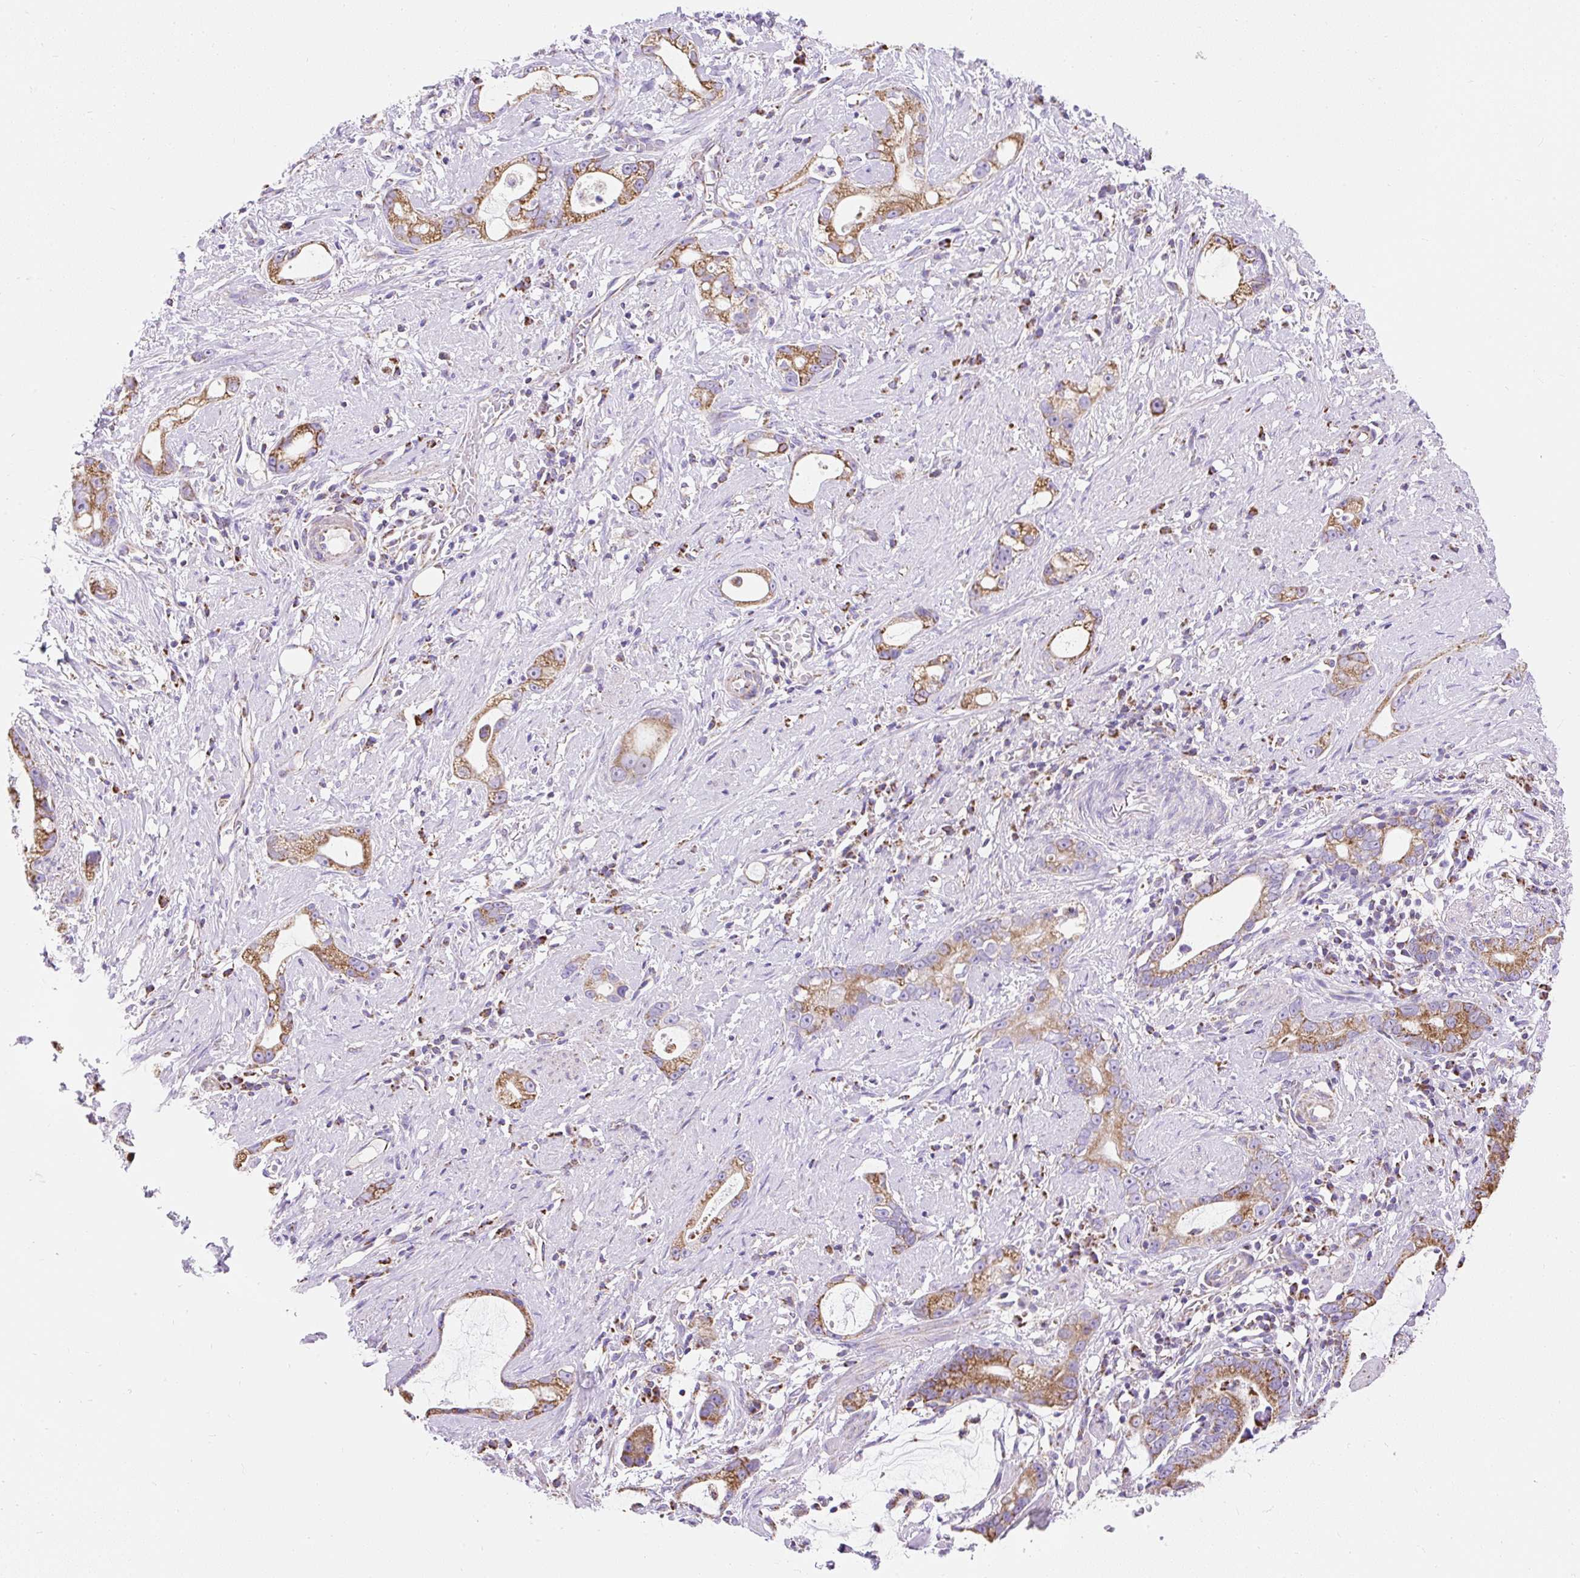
{"staining": {"intensity": "moderate", "quantity": ">75%", "location": "cytoplasmic/membranous"}, "tissue": "stomach cancer", "cell_type": "Tumor cells", "image_type": "cancer", "snomed": [{"axis": "morphology", "description": "Adenocarcinoma, NOS"}, {"axis": "topography", "description": "Stomach"}], "caption": "High-magnification brightfield microscopy of stomach cancer (adenocarcinoma) stained with DAB (3,3'-diaminobenzidine) (brown) and counterstained with hematoxylin (blue). tumor cells exhibit moderate cytoplasmic/membranous staining is seen in about>75% of cells.", "gene": "DAAM2", "patient": {"sex": "male", "age": 55}}